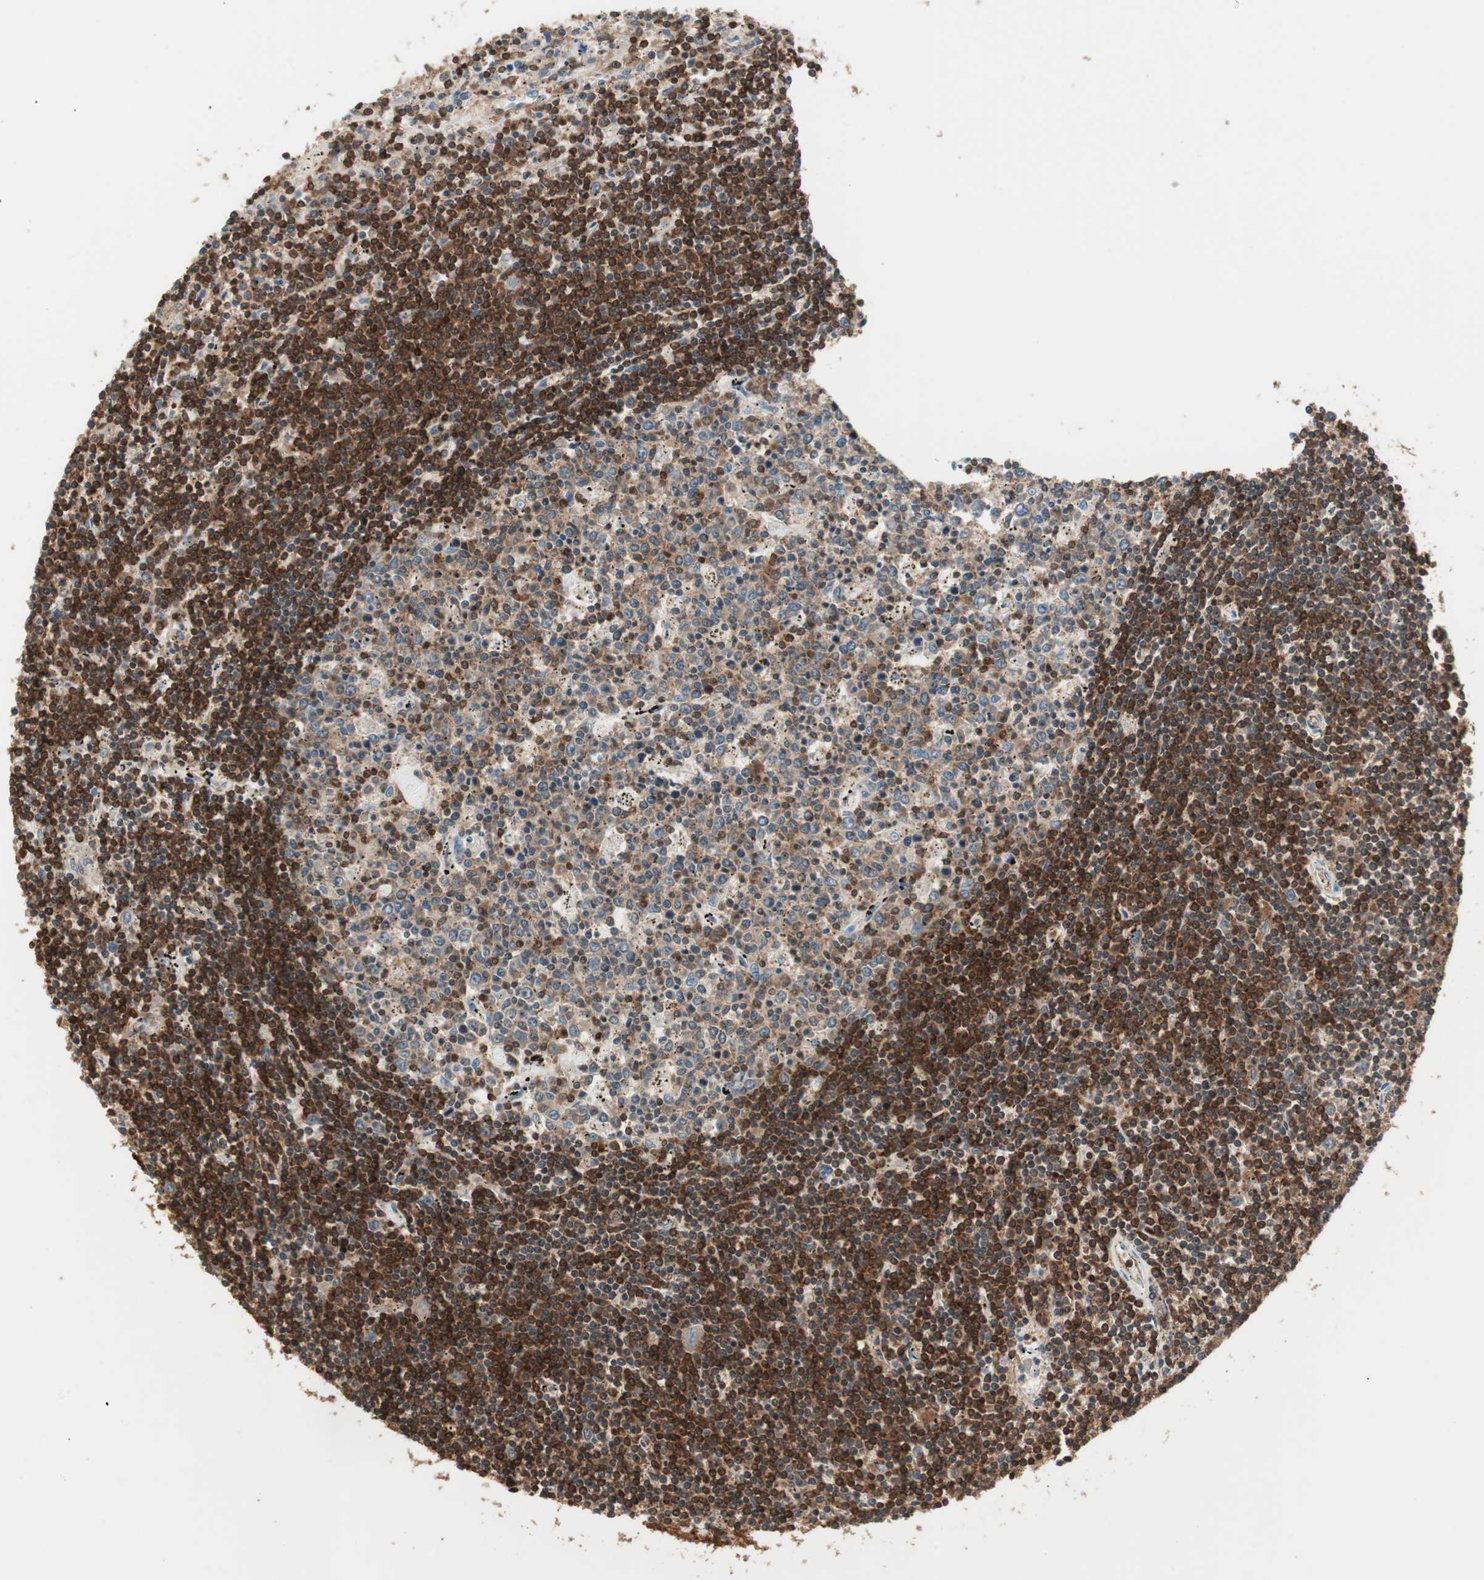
{"staining": {"intensity": "strong", "quantity": ">75%", "location": "cytoplasmic/membranous"}, "tissue": "lymphoma", "cell_type": "Tumor cells", "image_type": "cancer", "snomed": [{"axis": "morphology", "description": "Malignant lymphoma, non-Hodgkin's type, Low grade"}, {"axis": "topography", "description": "Spleen"}], "caption": "The micrograph displays staining of lymphoma, revealing strong cytoplasmic/membranous protein staining (brown color) within tumor cells.", "gene": "CRLF3", "patient": {"sex": "male", "age": 76}}